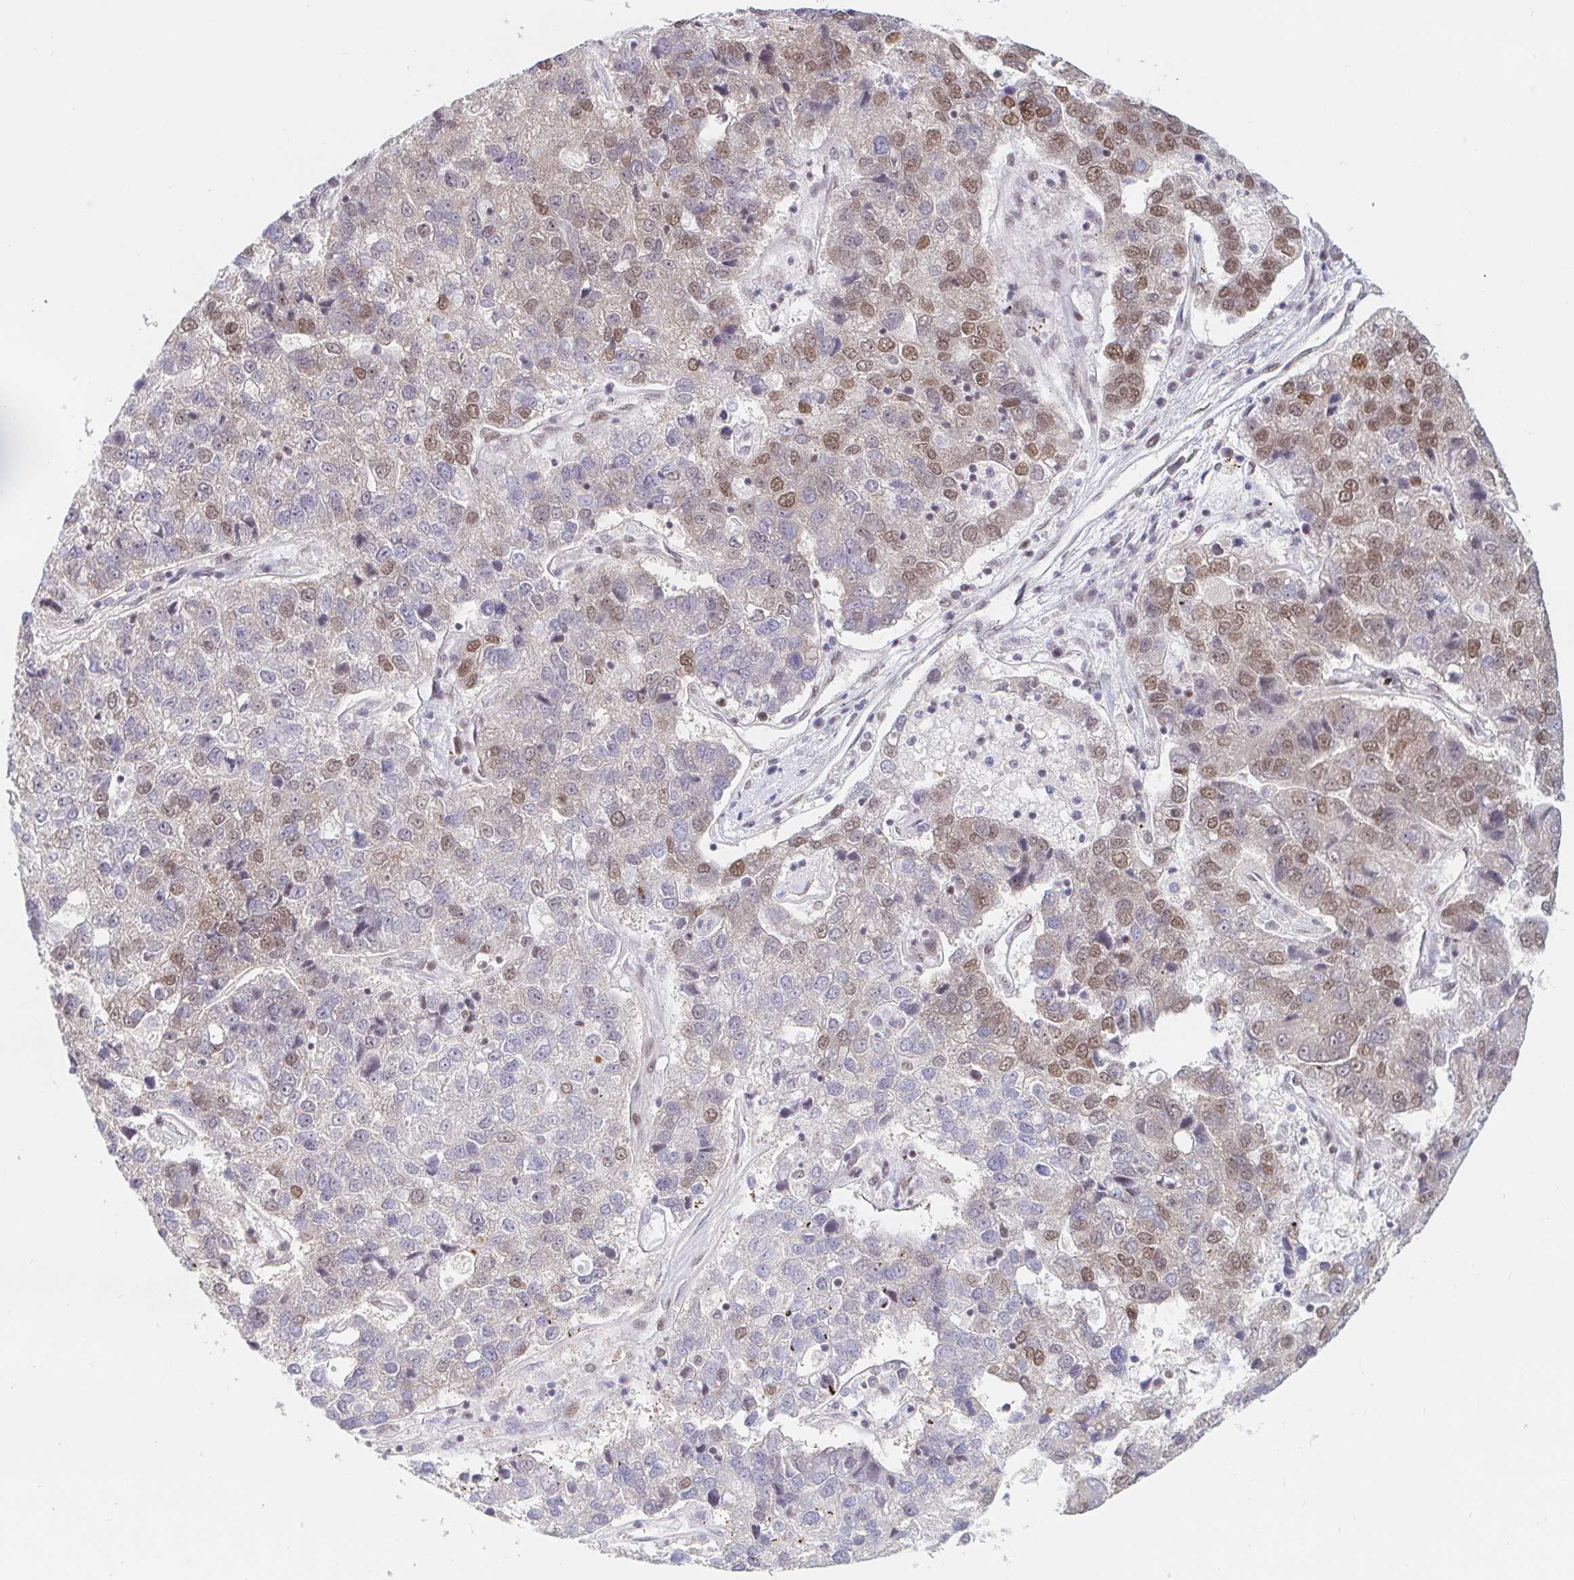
{"staining": {"intensity": "moderate", "quantity": "25%-75%", "location": "nuclear"}, "tissue": "pancreatic cancer", "cell_type": "Tumor cells", "image_type": "cancer", "snomed": [{"axis": "morphology", "description": "Adenocarcinoma, NOS"}, {"axis": "topography", "description": "Pancreas"}], "caption": "DAB immunohistochemical staining of pancreatic cancer (adenocarcinoma) shows moderate nuclear protein staining in approximately 25%-75% of tumor cells.", "gene": "RBMX", "patient": {"sex": "female", "age": 61}}